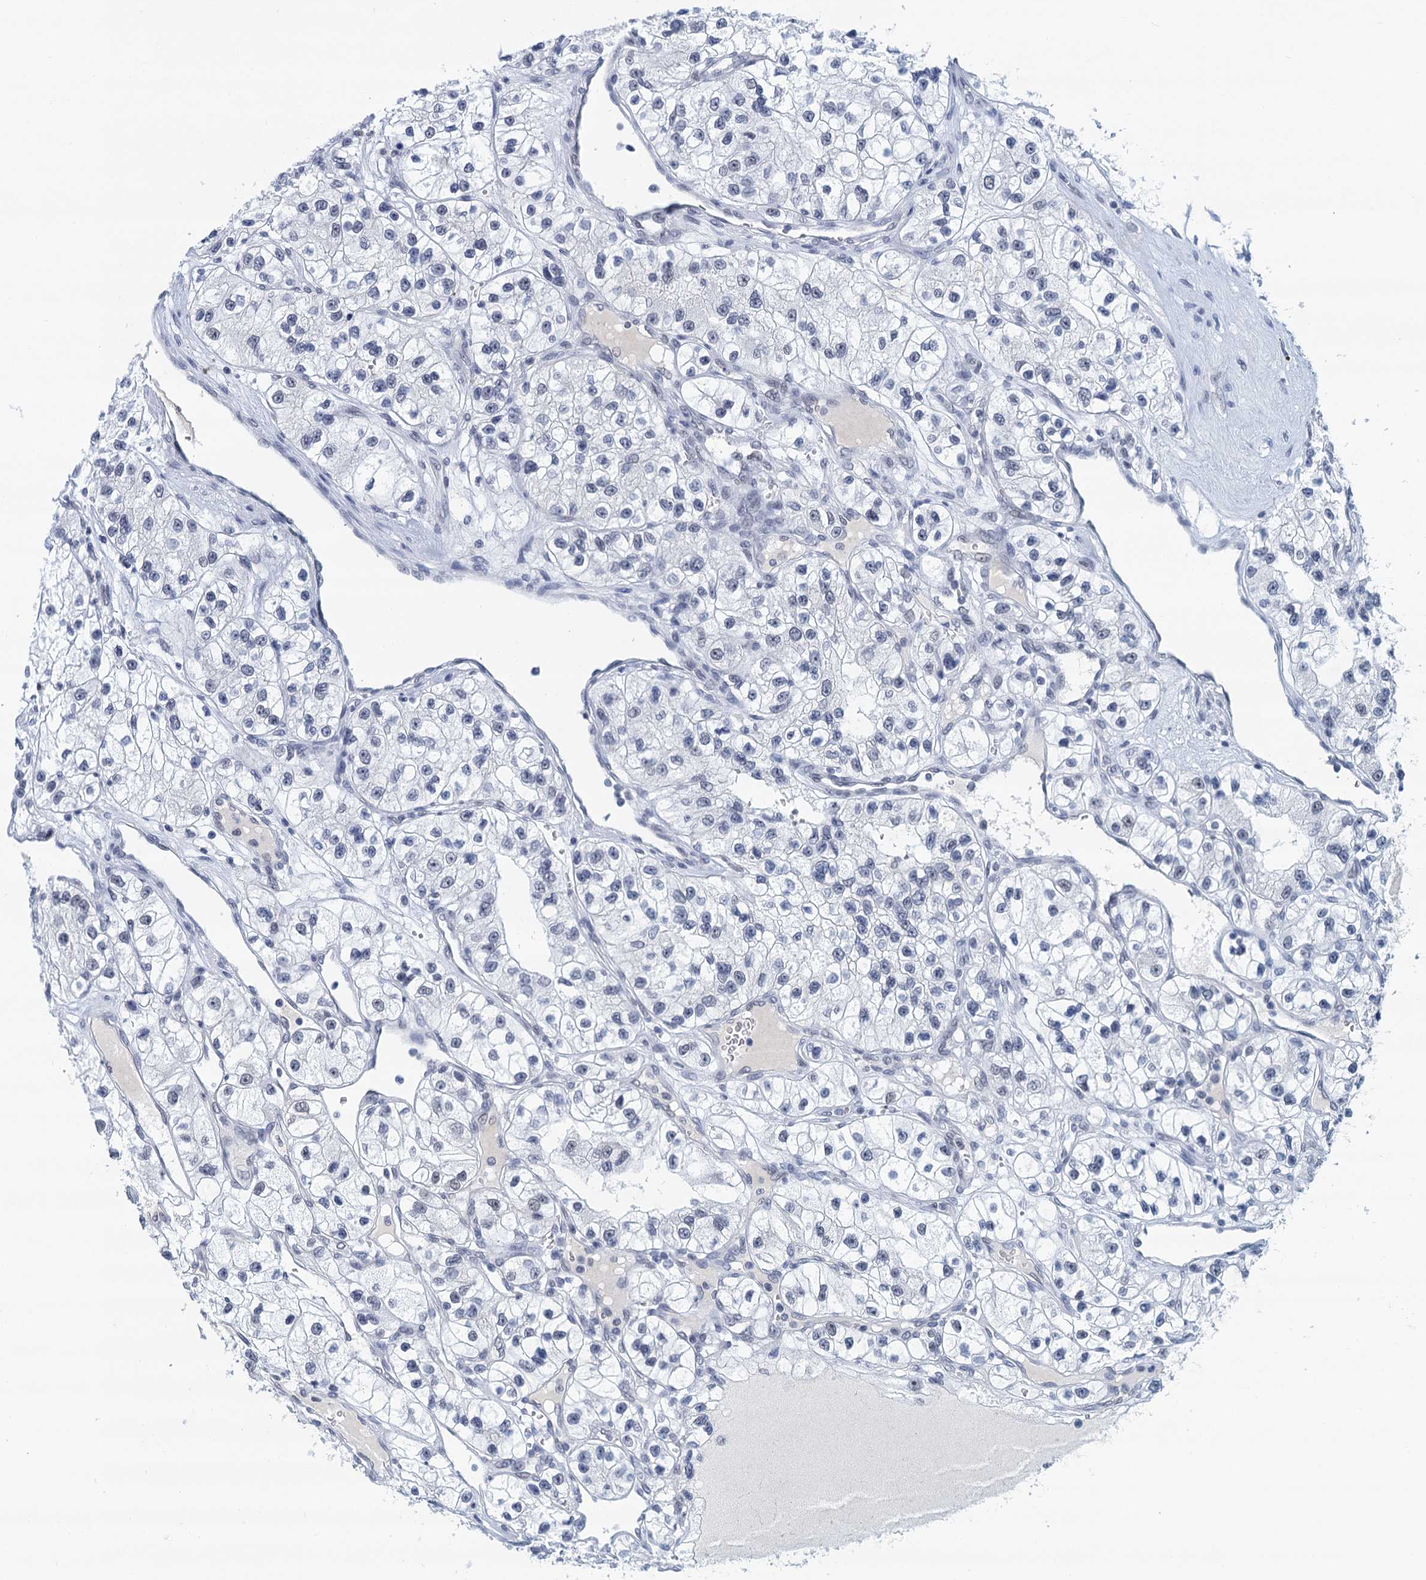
{"staining": {"intensity": "negative", "quantity": "none", "location": "none"}, "tissue": "renal cancer", "cell_type": "Tumor cells", "image_type": "cancer", "snomed": [{"axis": "morphology", "description": "Adenocarcinoma, NOS"}, {"axis": "topography", "description": "Kidney"}], "caption": "Tumor cells show no significant expression in renal cancer (adenocarcinoma).", "gene": "EPS8L1", "patient": {"sex": "female", "age": 57}}